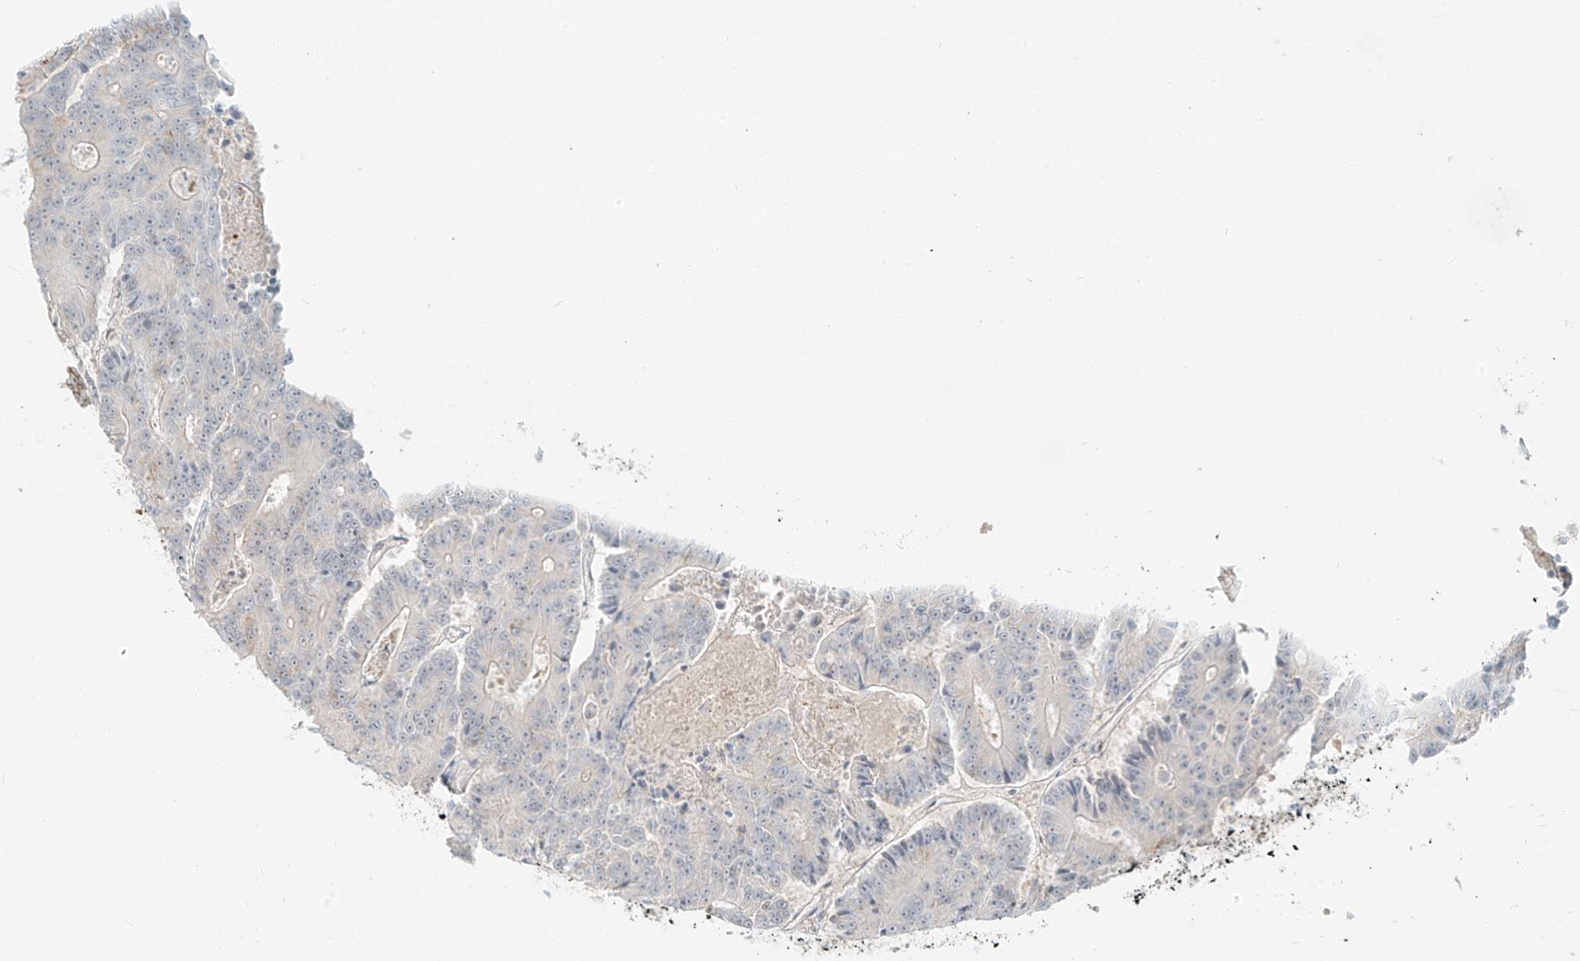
{"staining": {"intensity": "moderate", "quantity": "<25%", "location": "cytoplasmic/membranous"}, "tissue": "colorectal cancer", "cell_type": "Tumor cells", "image_type": "cancer", "snomed": [{"axis": "morphology", "description": "Adenocarcinoma, NOS"}, {"axis": "topography", "description": "Colon"}], "caption": "A high-resolution histopathology image shows IHC staining of colorectal cancer, which shows moderate cytoplasmic/membranous positivity in about <25% of tumor cells.", "gene": "ZNF774", "patient": {"sex": "male", "age": 83}}